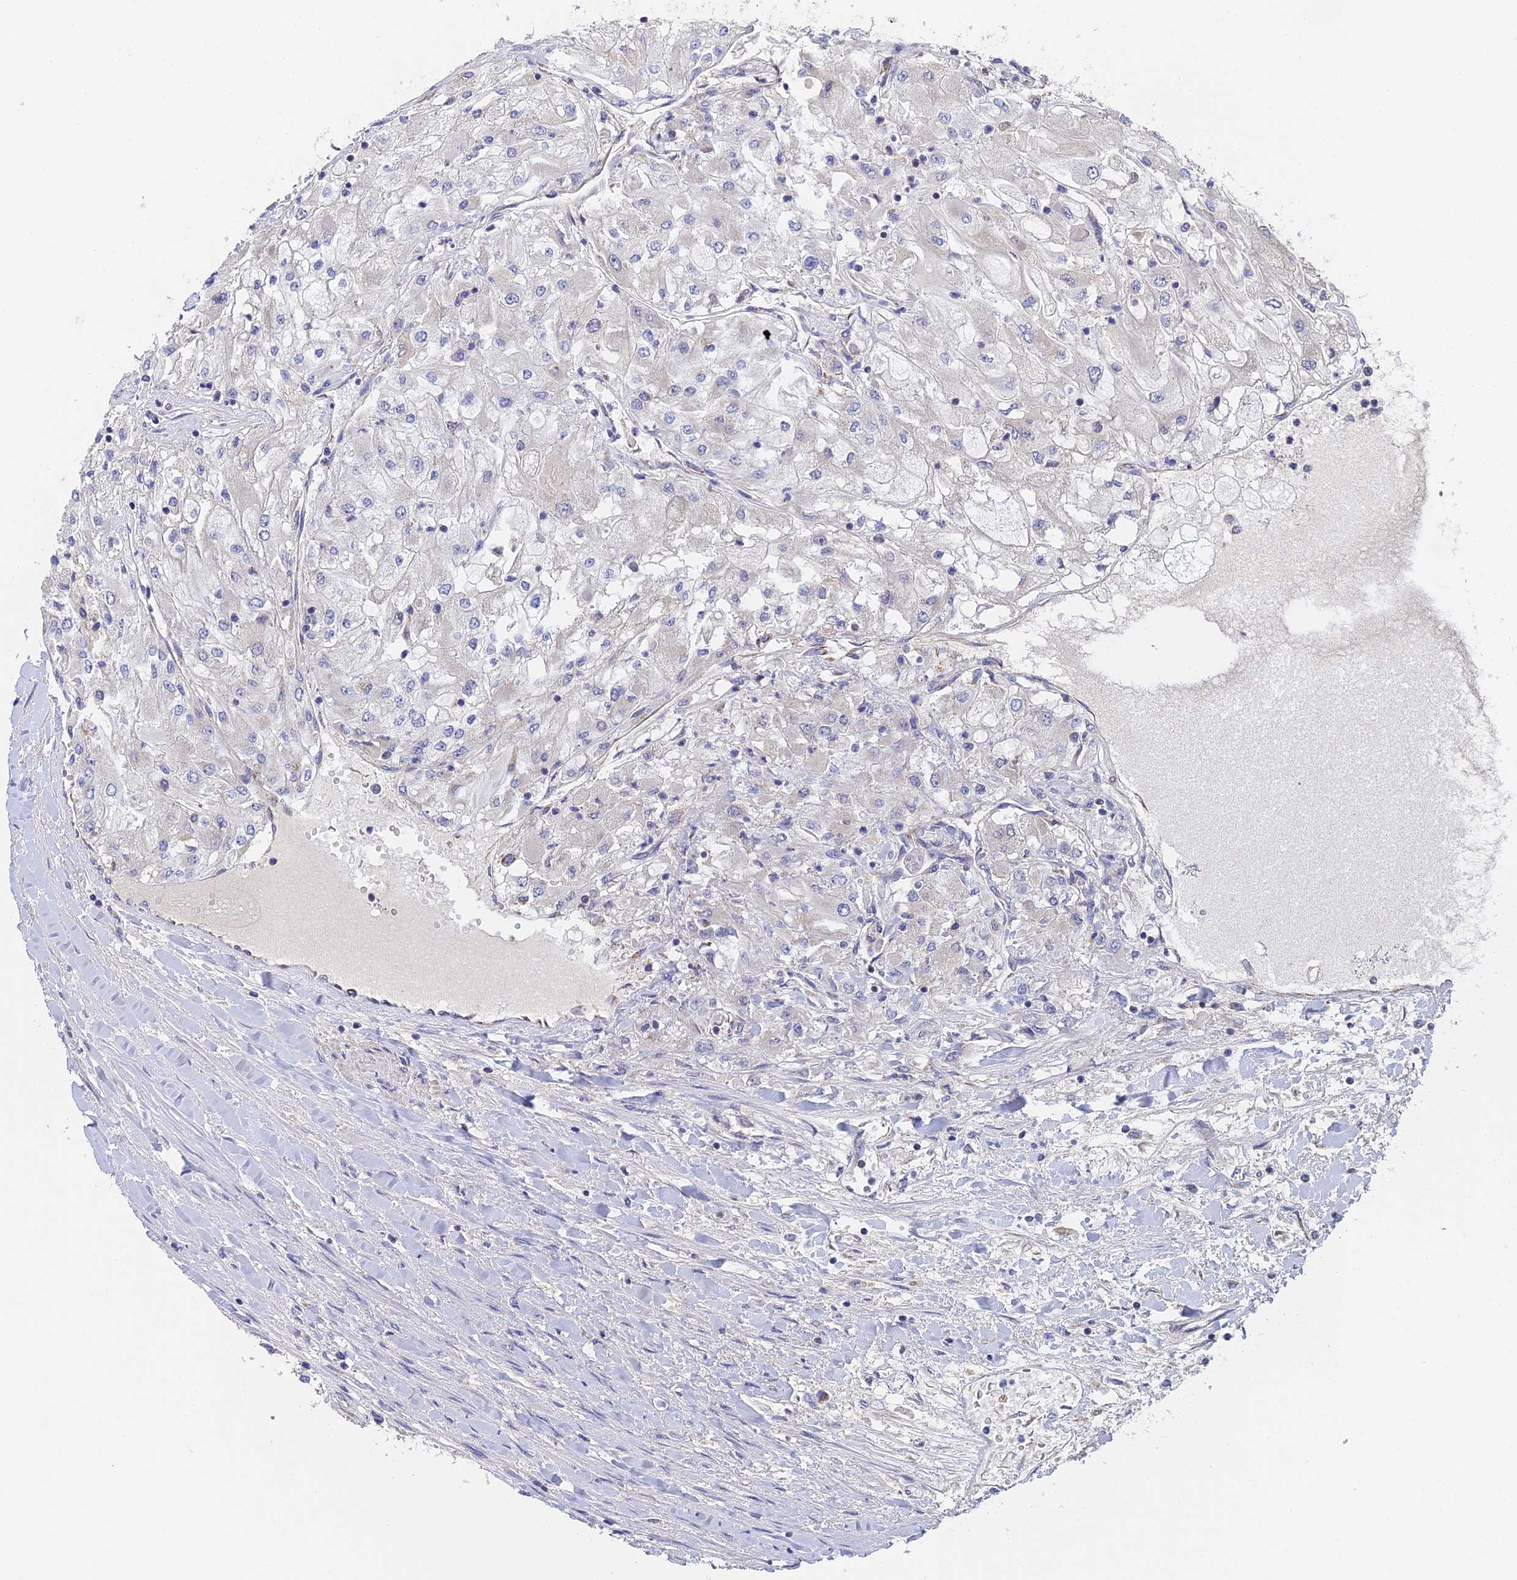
{"staining": {"intensity": "weak", "quantity": "<25%", "location": "cytoplasmic/membranous"}, "tissue": "renal cancer", "cell_type": "Tumor cells", "image_type": "cancer", "snomed": [{"axis": "morphology", "description": "Adenocarcinoma, NOS"}, {"axis": "topography", "description": "Kidney"}], "caption": "DAB (3,3'-diaminobenzidine) immunohistochemical staining of renal adenocarcinoma displays no significant positivity in tumor cells. Brightfield microscopy of immunohistochemistry (IHC) stained with DAB (3,3'-diaminobenzidine) (brown) and hematoxylin (blue), captured at high magnification.", "gene": "ECSIT", "patient": {"sex": "male", "age": 80}}